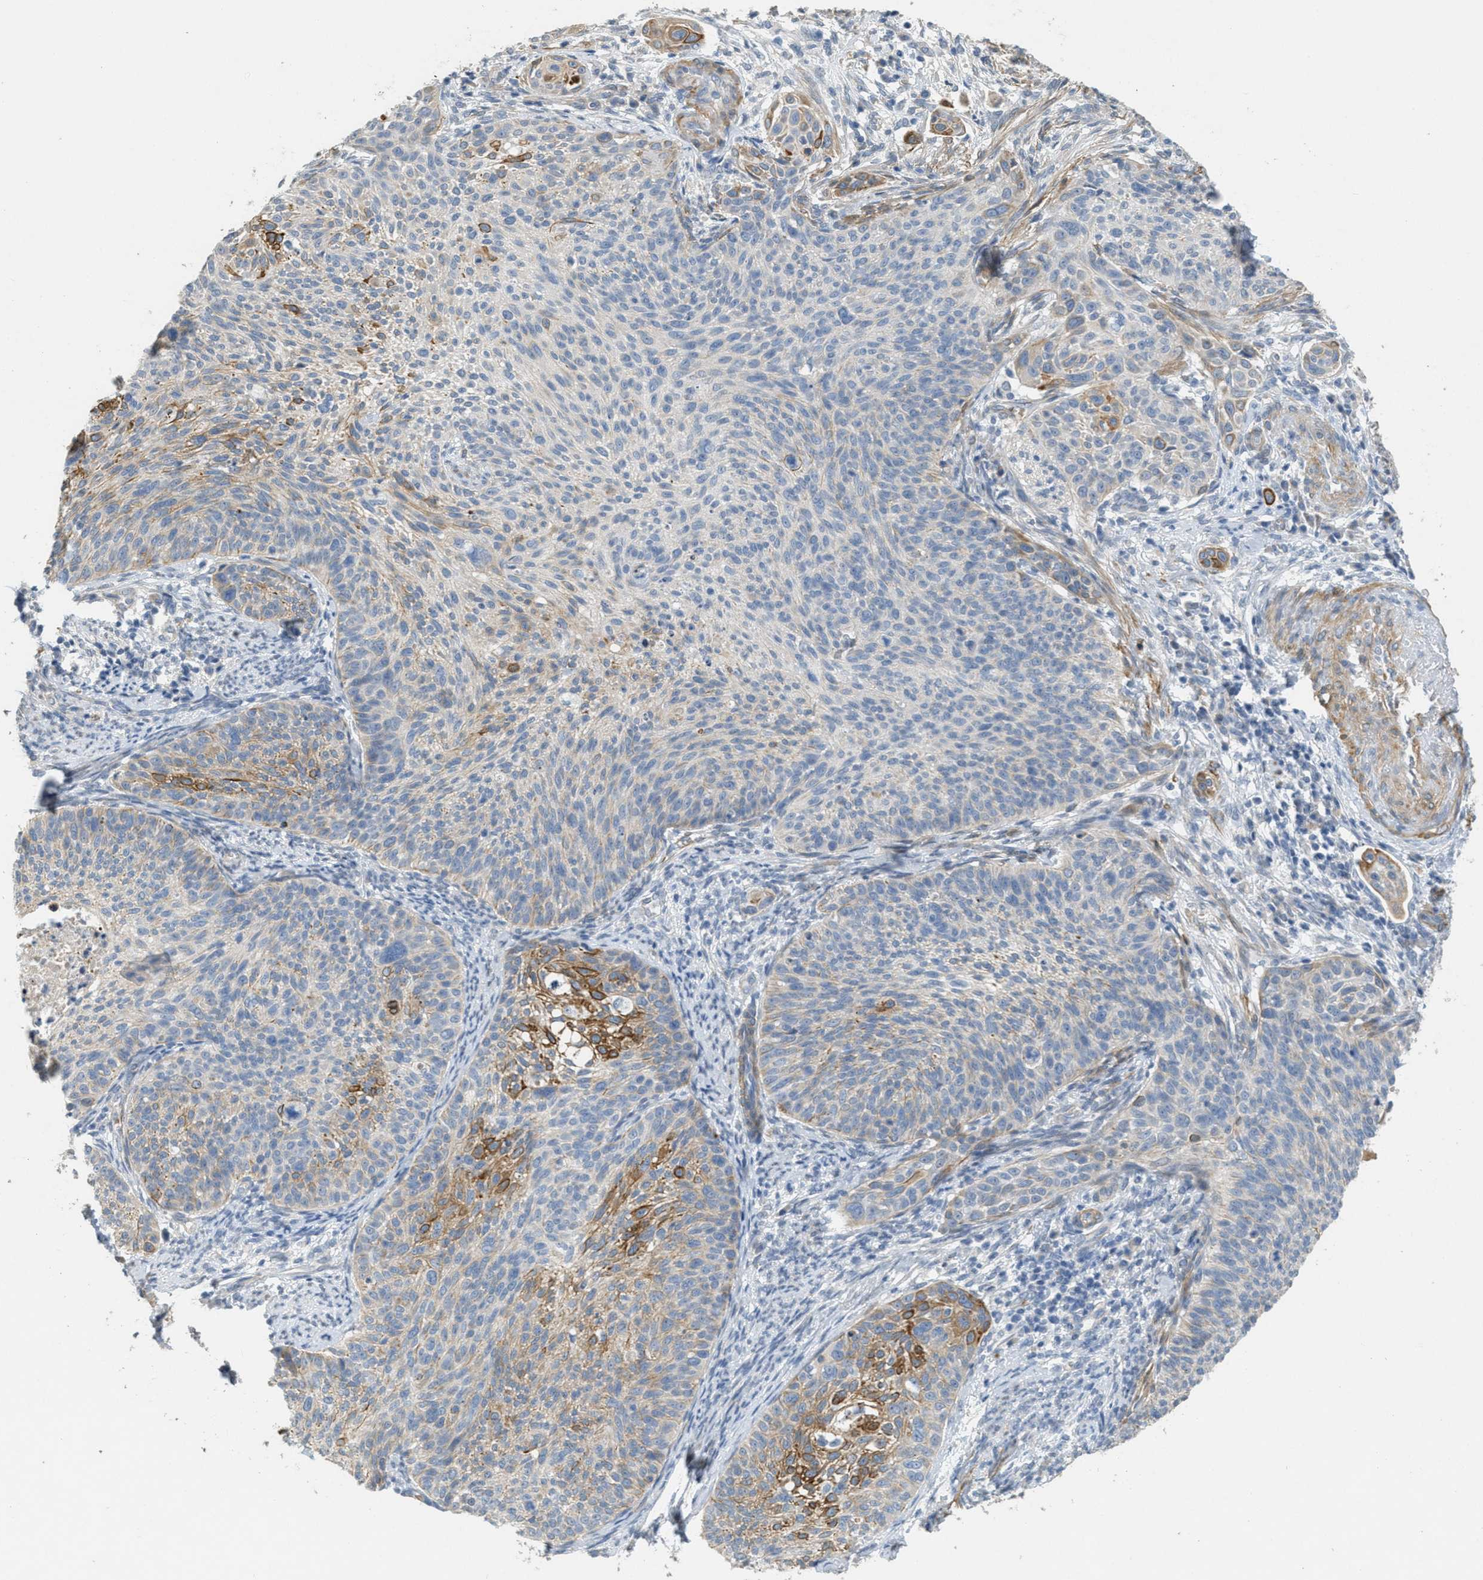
{"staining": {"intensity": "moderate", "quantity": "25%-75%", "location": "cytoplasmic/membranous"}, "tissue": "cervical cancer", "cell_type": "Tumor cells", "image_type": "cancer", "snomed": [{"axis": "morphology", "description": "Squamous cell carcinoma, NOS"}, {"axis": "topography", "description": "Cervix"}], "caption": "Cervical cancer (squamous cell carcinoma) was stained to show a protein in brown. There is medium levels of moderate cytoplasmic/membranous positivity in about 25%-75% of tumor cells.", "gene": "MRS2", "patient": {"sex": "female", "age": 70}}